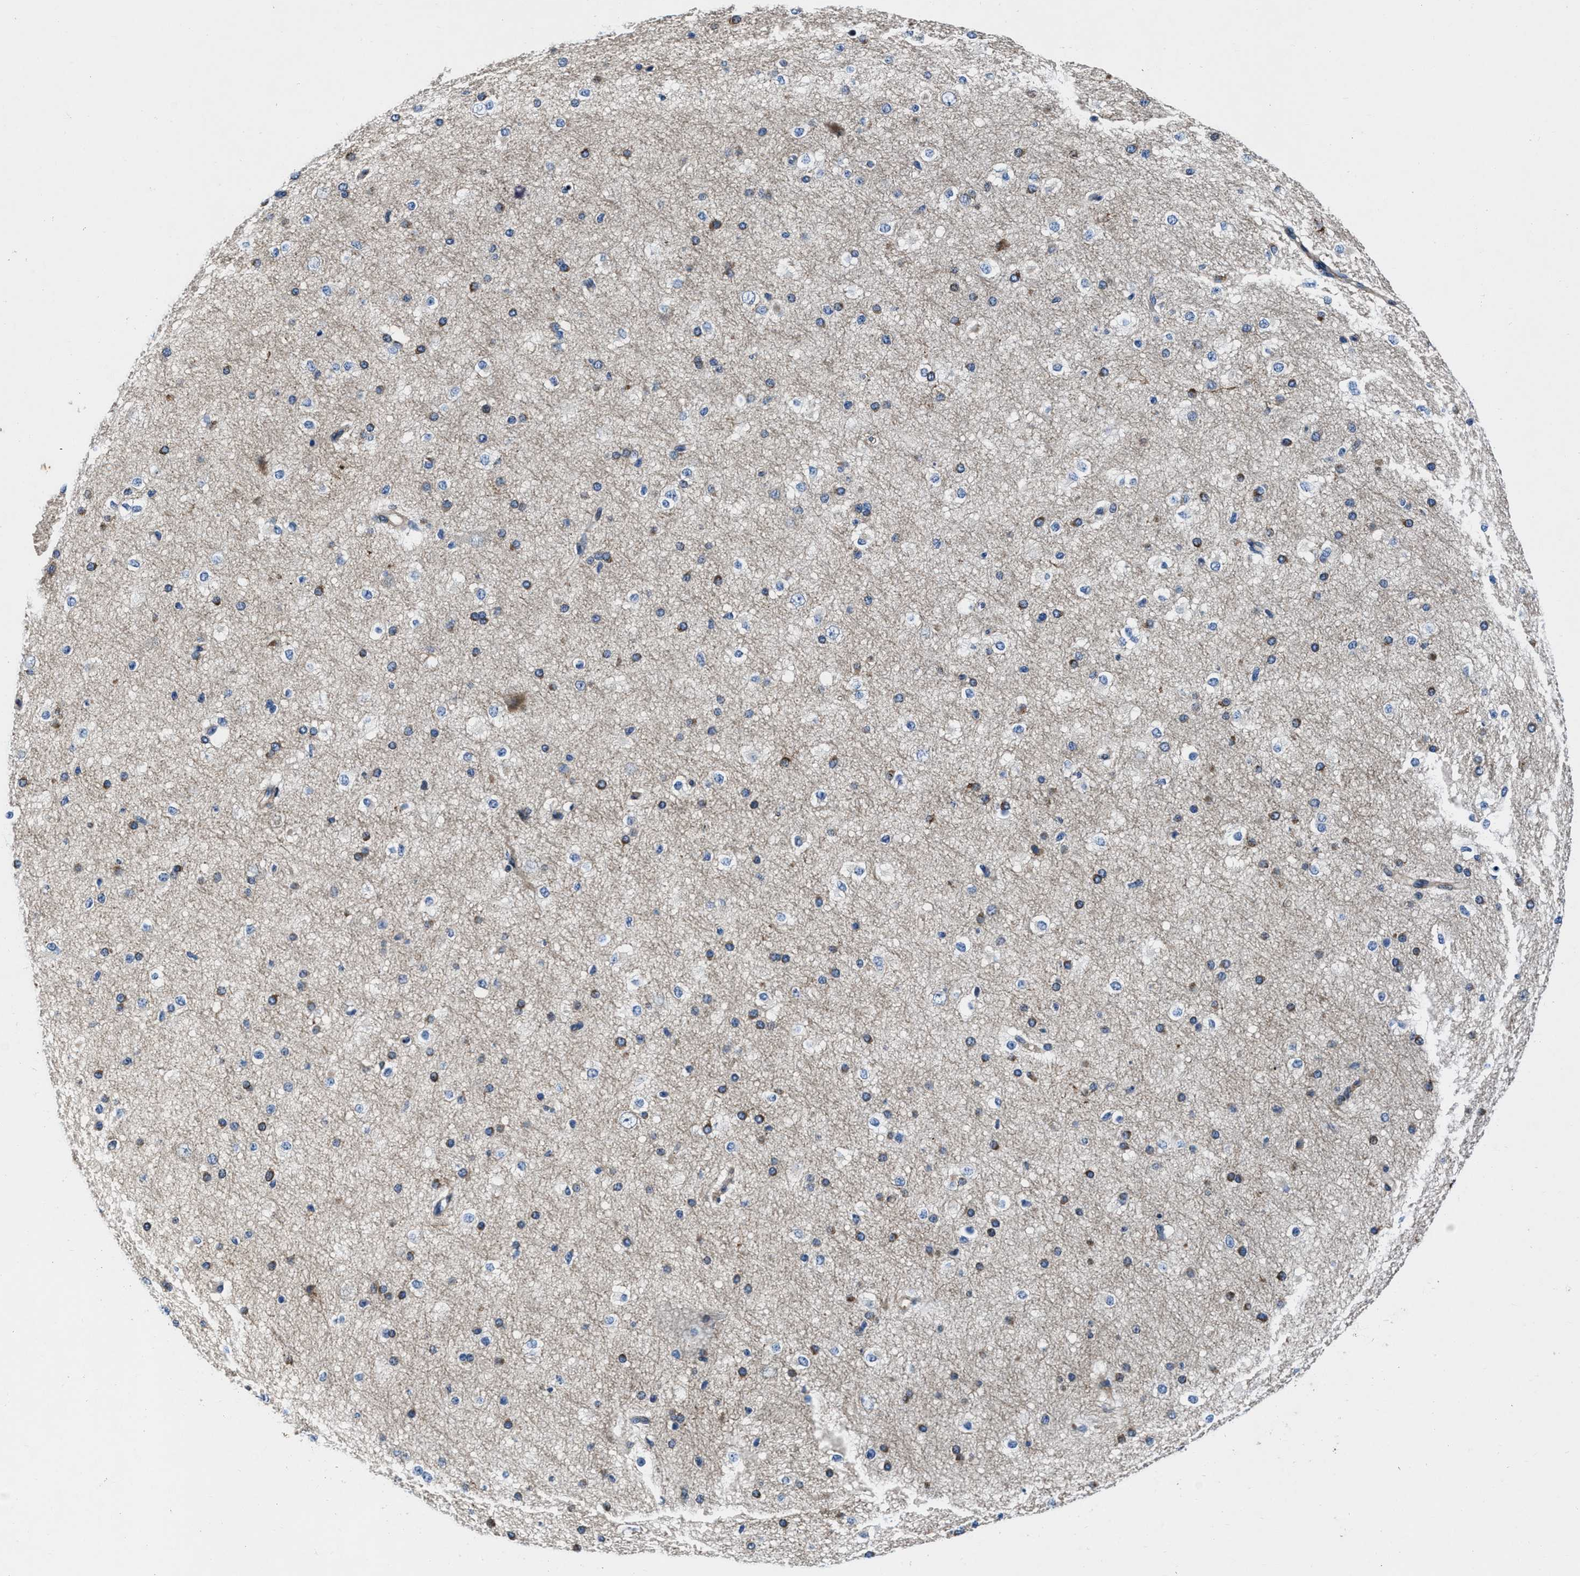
{"staining": {"intensity": "moderate", "quantity": "25%-75%", "location": "cytoplasmic/membranous"}, "tissue": "cerebral cortex", "cell_type": "Endothelial cells", "image_type": "normal", "snomed": [{"axis": "morphology", "description": "Normal tissue, NOS"}, {"axis": "morphology", "description": "Developmental malformation"}, {"axis": "topography", "description": "Cerebral cortex"}], "caption": "Protein staining of normal cerebral cortex reveals moderate cytoplasmic/membranous staining in approximately 25%-75% of endothelial cells. (DAB = brown stain, brightfield microscopy at high magnification).", "gene": "C2orf66", "patient": {"sex": "female", "age": 30}}